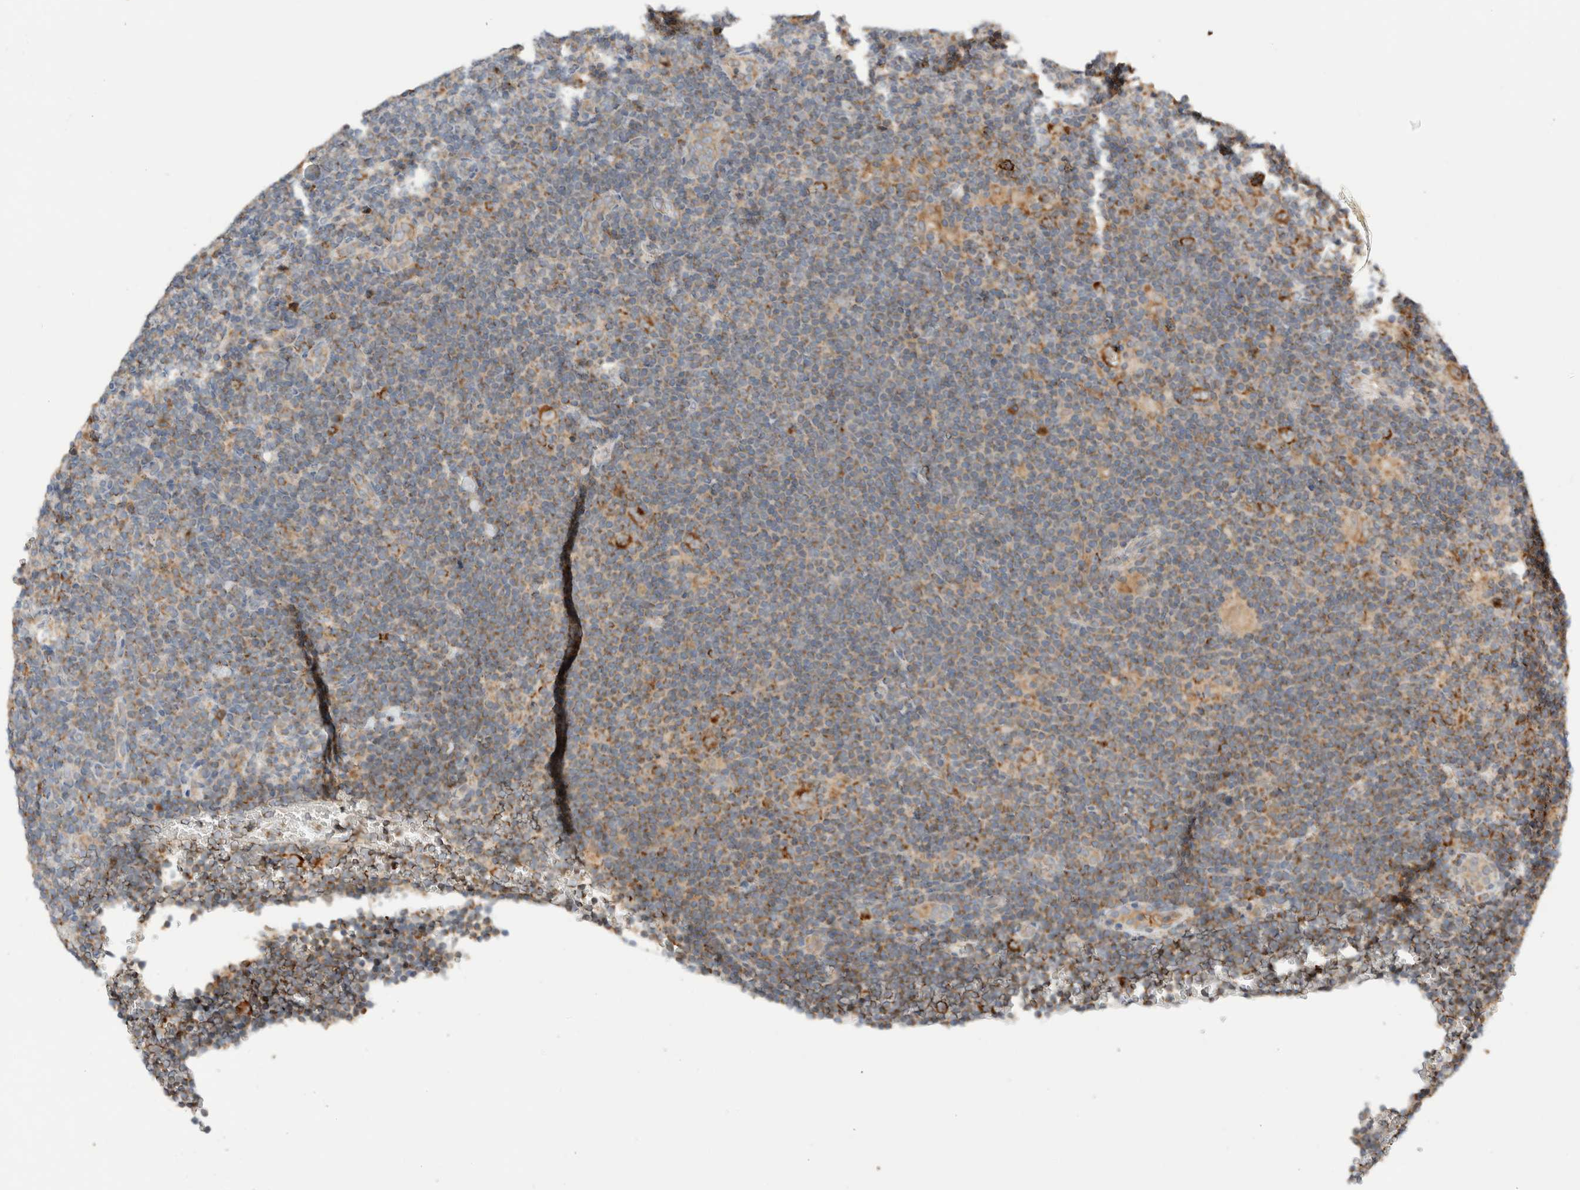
{"staining": {"intensity": "strong", "quantity": "25%-75%", "location": "cytoplasmic/membranous"}, "tissue": "lymphoma", "cell_type": "Tumor cells", "image_type": "cancer", "snomed": [{"axis": "morphology", "description": "Hodgkin's disease, NOS"}, {"axis": "topography", "description": "Lymph node"}], "caption": "This is an image of immunohistochemistry (IHC) staining of lymphoma, which shows strong positivity in the cytoplasmic/membranous of tumor cells.", "gene": "AMPD1", "patient": {"sex": "female", "age": 57}}